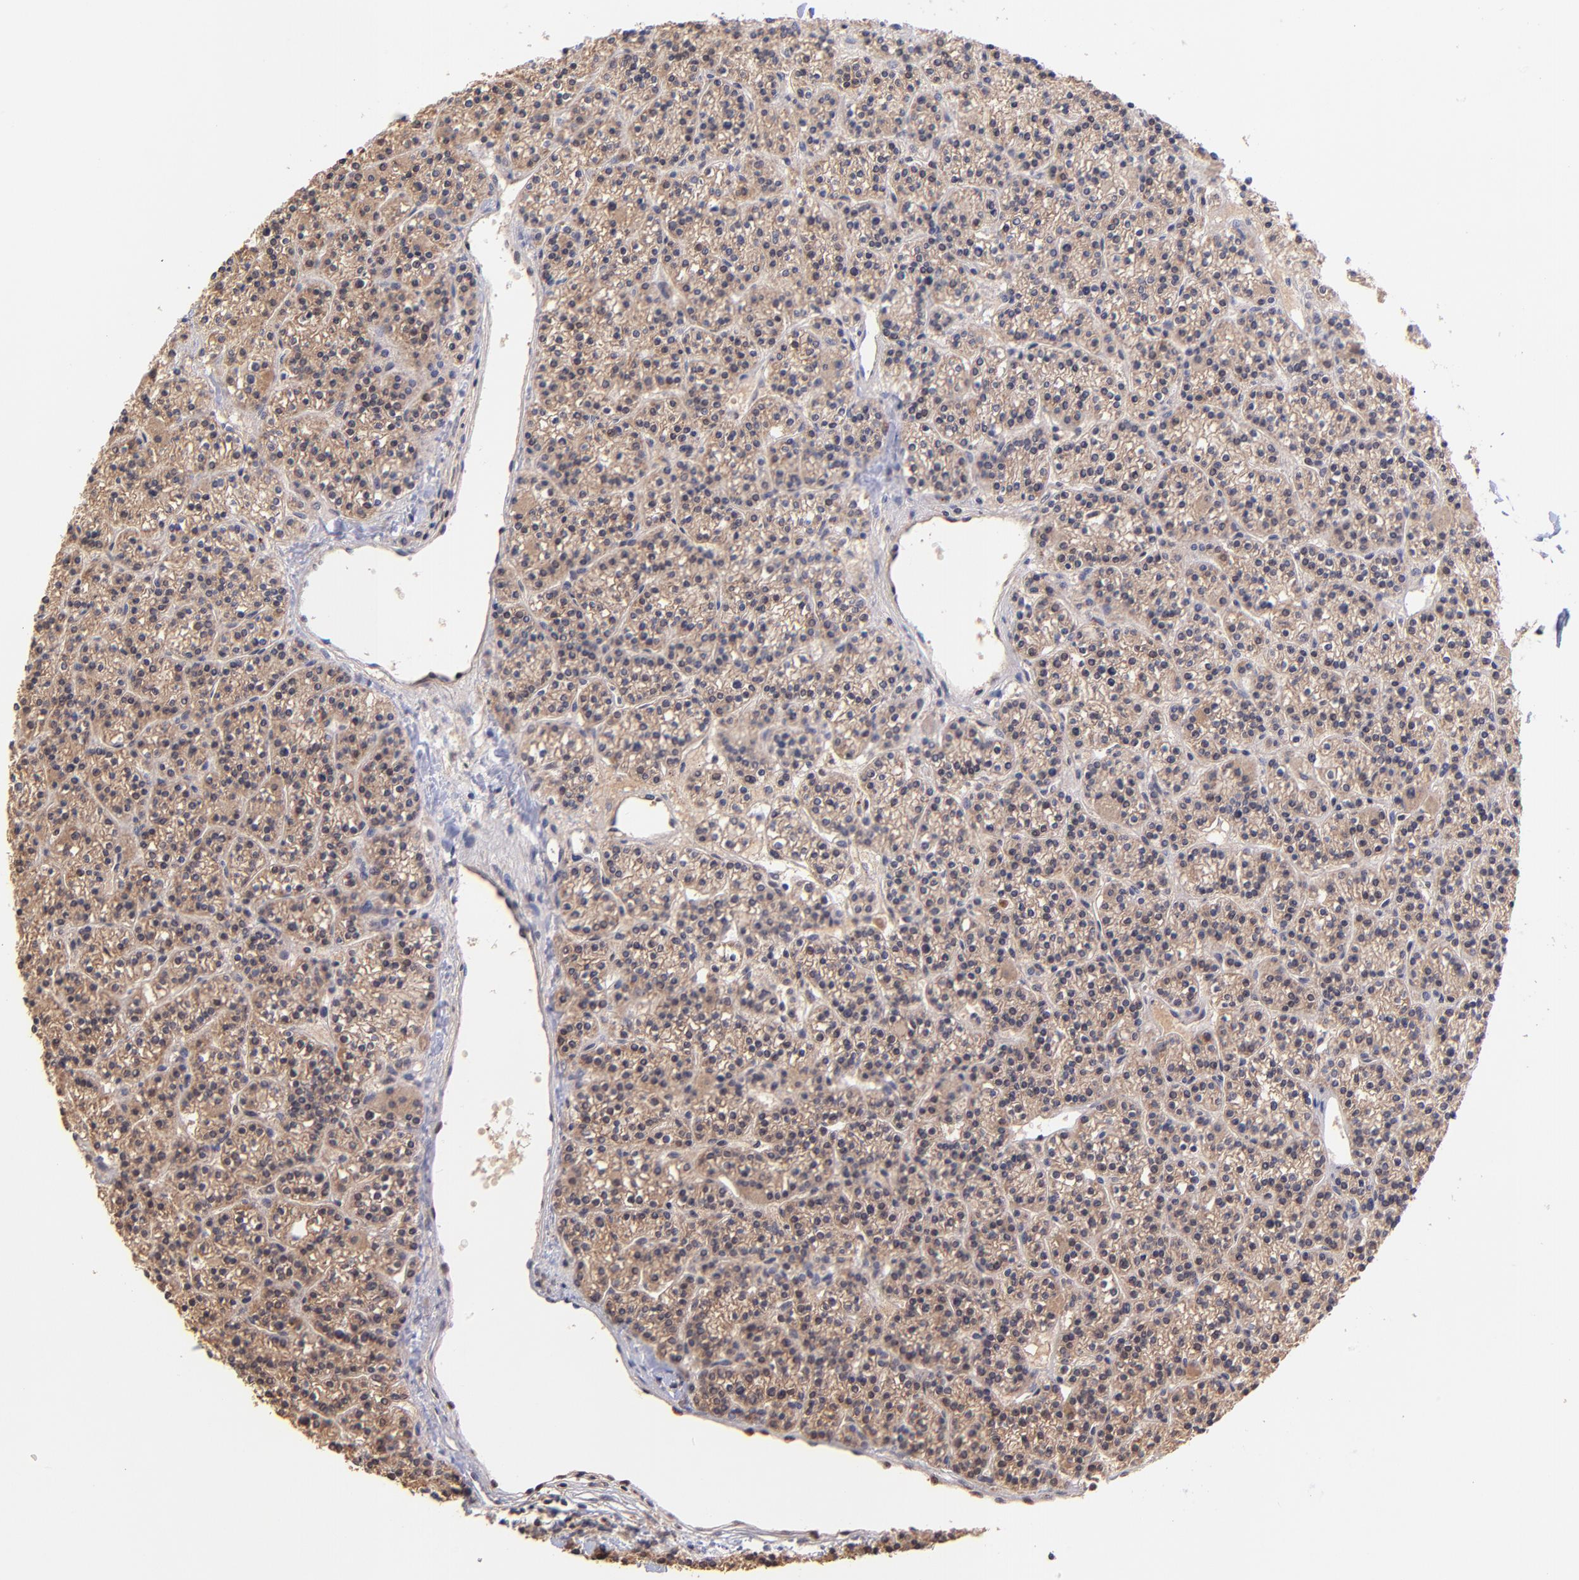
{"staining": {"intensity": "weak", "quantity": ">75%", "location": "cytoplasmic/membranous"}, "tissue": "parathyroid gland", "cell_type": "Glandular cells", "image_type": "normal", "snomed": [{"axis": "morphology", "description": "Normal tissue, NOS"}, {"axis": "topography", "description": "Parathyroid gland"}], "caption": "IHC of normal human parathyroid gland exhibits low levels of weak cytoplasmic/membranous staining in approximately >75% of glandular cells. Using DAB (brown) and hematoxylin (blue) stains, captured at high magnification using brightfield microscopy.", "gene": "WDR25", "patient": {"sex": "female", "age": 50}}